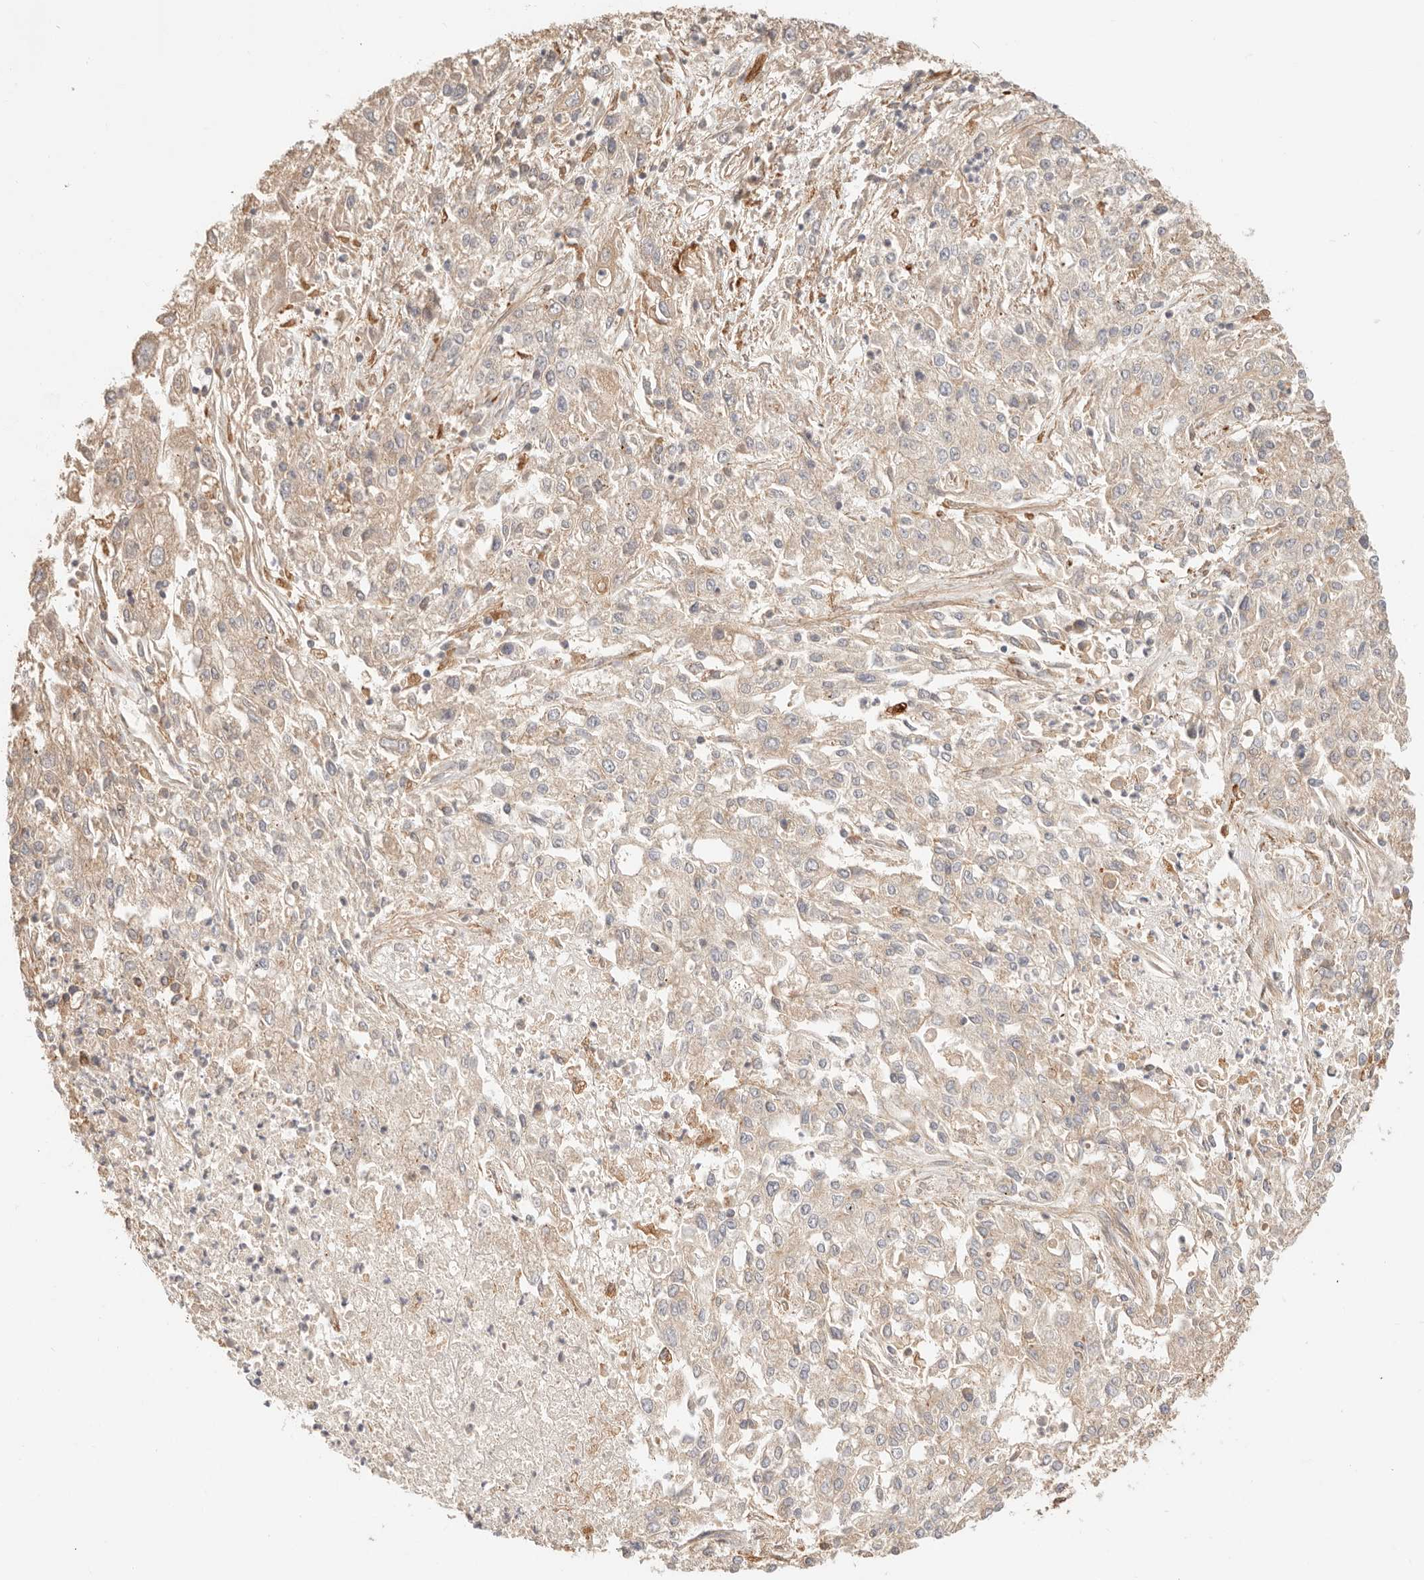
{"staining": {"intensity": "weak", "quantity": ">75%", "location": "cytoplasmic/membranous"}, "tissue": "endometrial cancer", "cell_type": "Tumor cells", "image_type": "cancer", "snomed": [{"axis": "morphology", "description": "Adenocarcinoma, NOS"}, {"axis": "topography", "description": "Endometrium"}], "caption": "High-power microscopy captured an immunohistochemistry (IHC) histopathology image of endometrial adenocarcinoma, revealing weak cytoplasmic/membranous expression in about >75% of tumor cells. (Brightfield microscopy of DAB IHC at high magnification).", "gene": "IL1R2", "patient": {"sex": "female", "age": 49}}